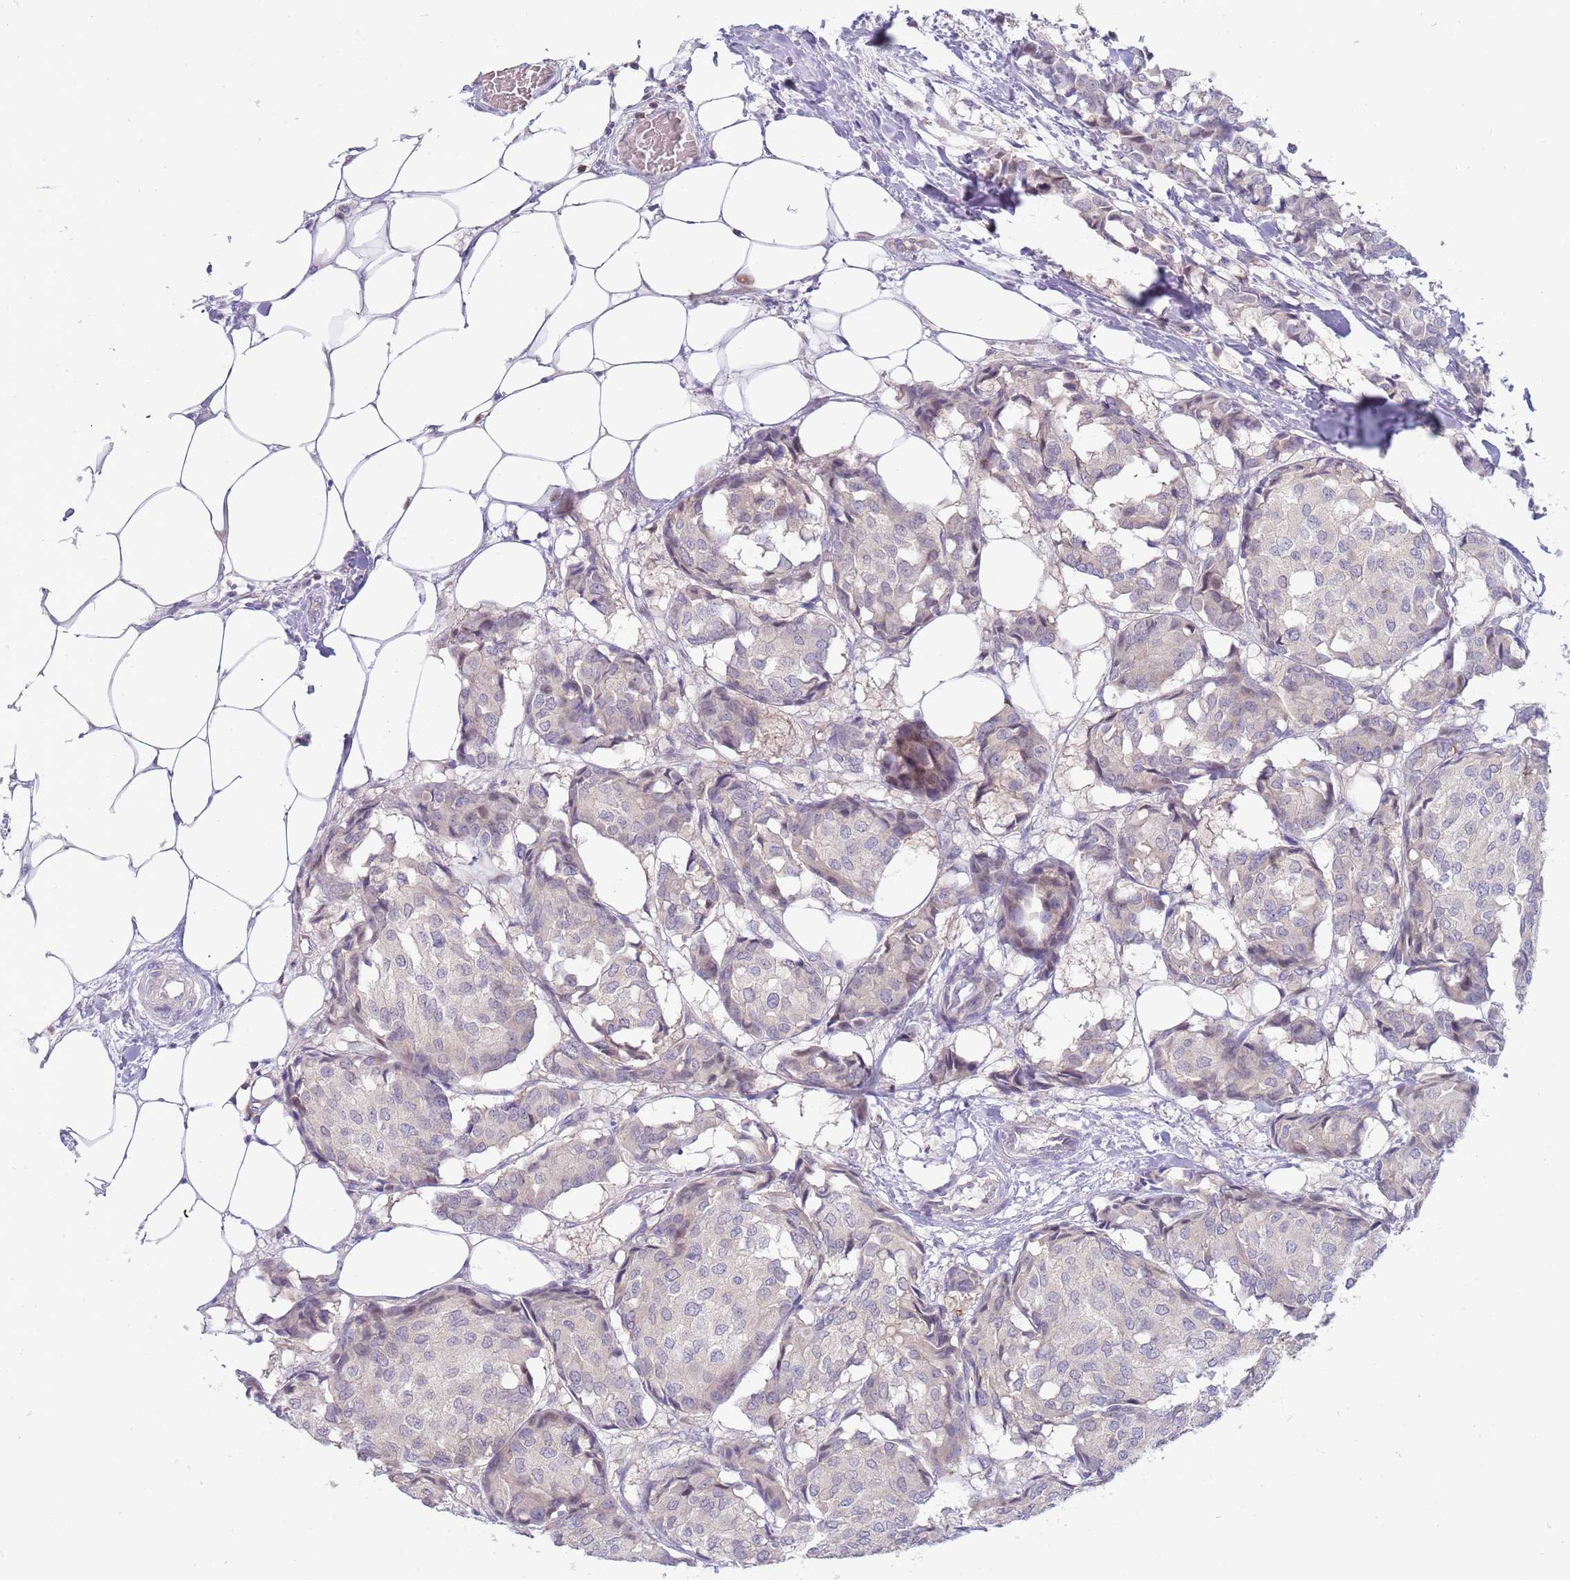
{"staining": {"intensity": "negative", "quantity": "none", "location": "none"}, "tissue": "breast cancer", "cell_type": "Tumor cells", "image_type": "cancer", "snomed": [{"axis": "morphology", "description": "Duct carcinoma"}, {"axis": "topography", "description": "Breast"}], "caption": "Immunohistochemistry image of neoplastic tissue: human breast intraductal carcinoma stained with DAB exhibits no significant protein positivity in tumor cells.", "gene": "STK25", "patient": {"sex": "female", "age": 75}}